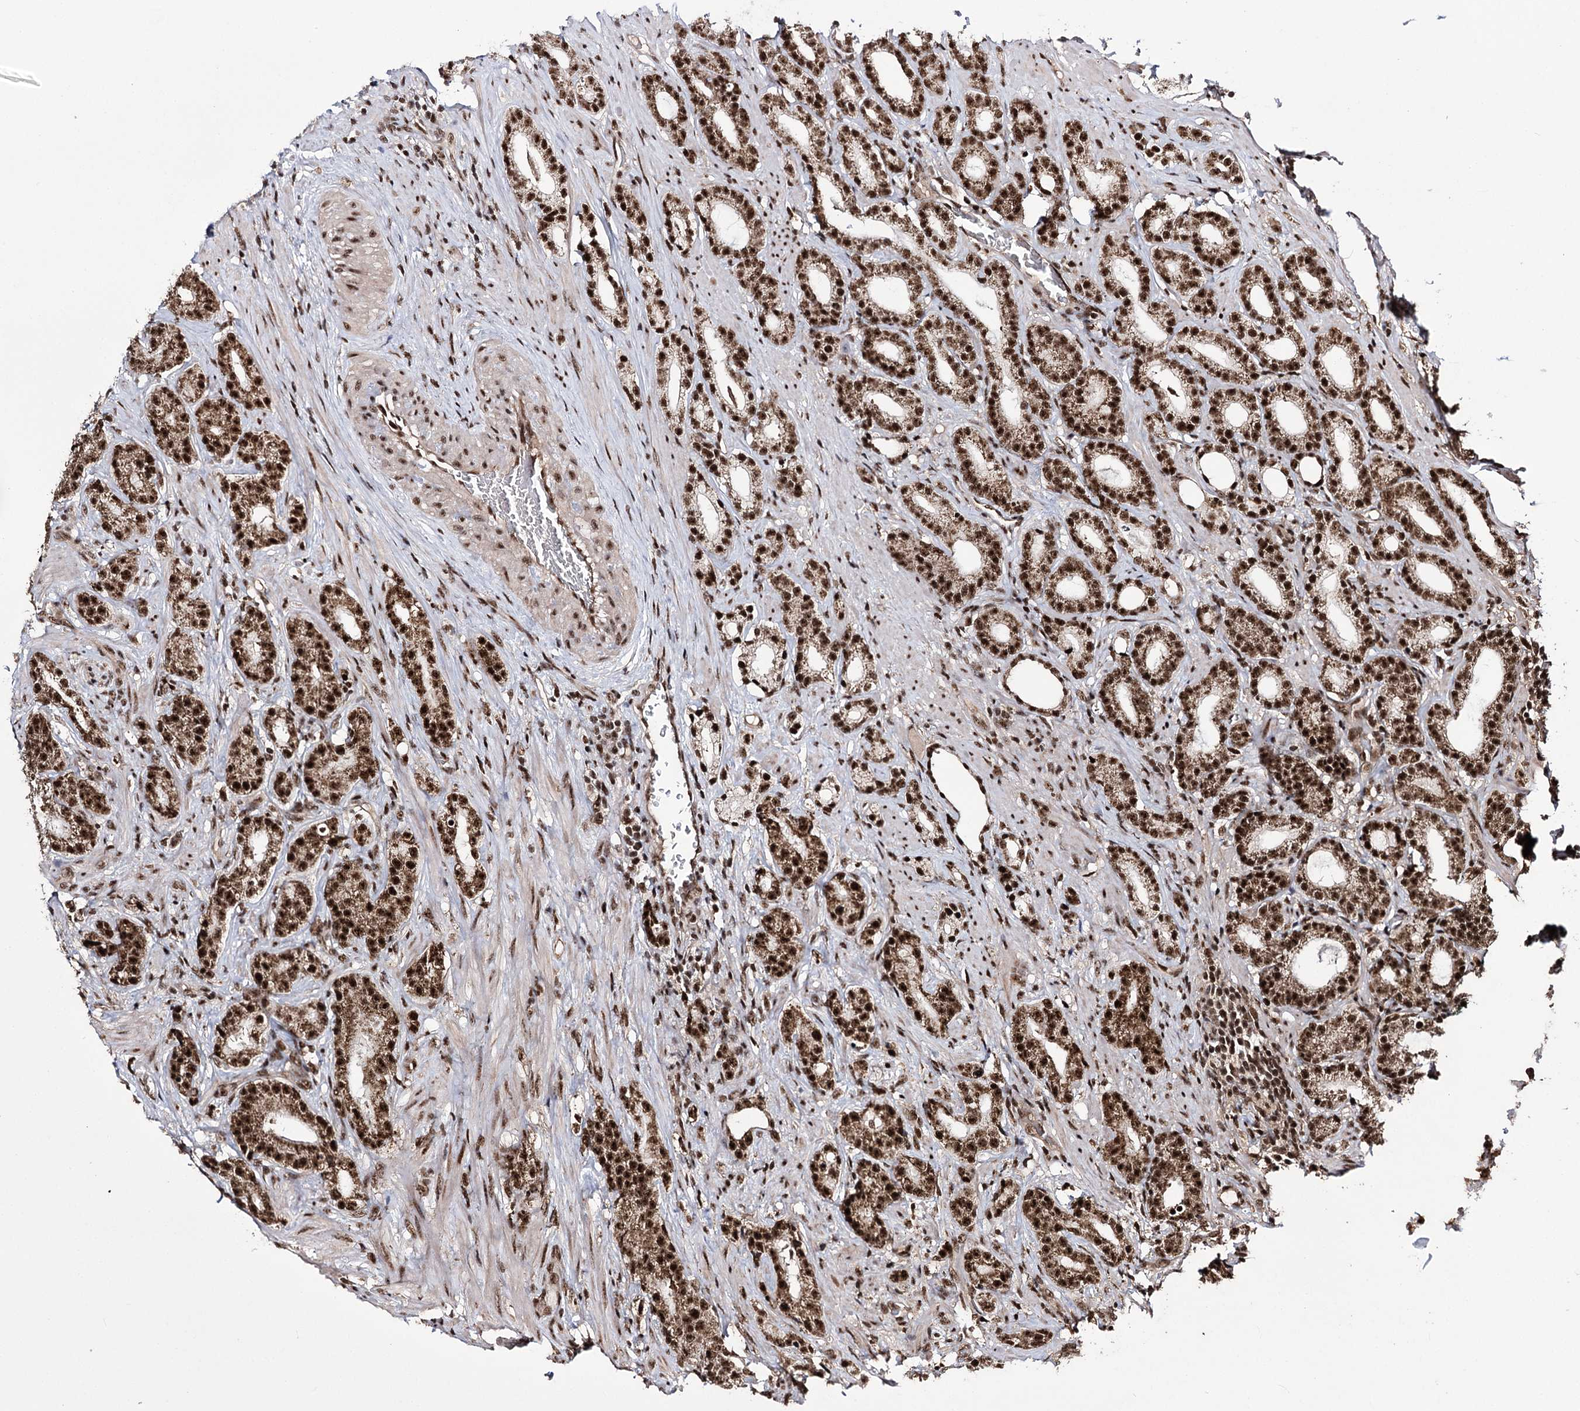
{"staining": {"intensity": "strong", "quantity": ">75%", "location": "cytoplasmic/membranous,nuclear"}, "tissue": "prostate cancer", "cell_type": "Tumor cells", "image_type": "cancer", "snomed": [{"axis": "morphology", "description": "Adenocarcinoma, Low grade"}, {"axis": "topography", "description": "Prostate"}], "caption": "A histopathology image of prostate cancer (low-grade adenocarcinoma) stained for a protein shows strong cytoplasmic/membranous and nuclear brown staining in tumor cells.", "gene": "PRPF40A", "patient": {"sex": "male", "age": 71}}